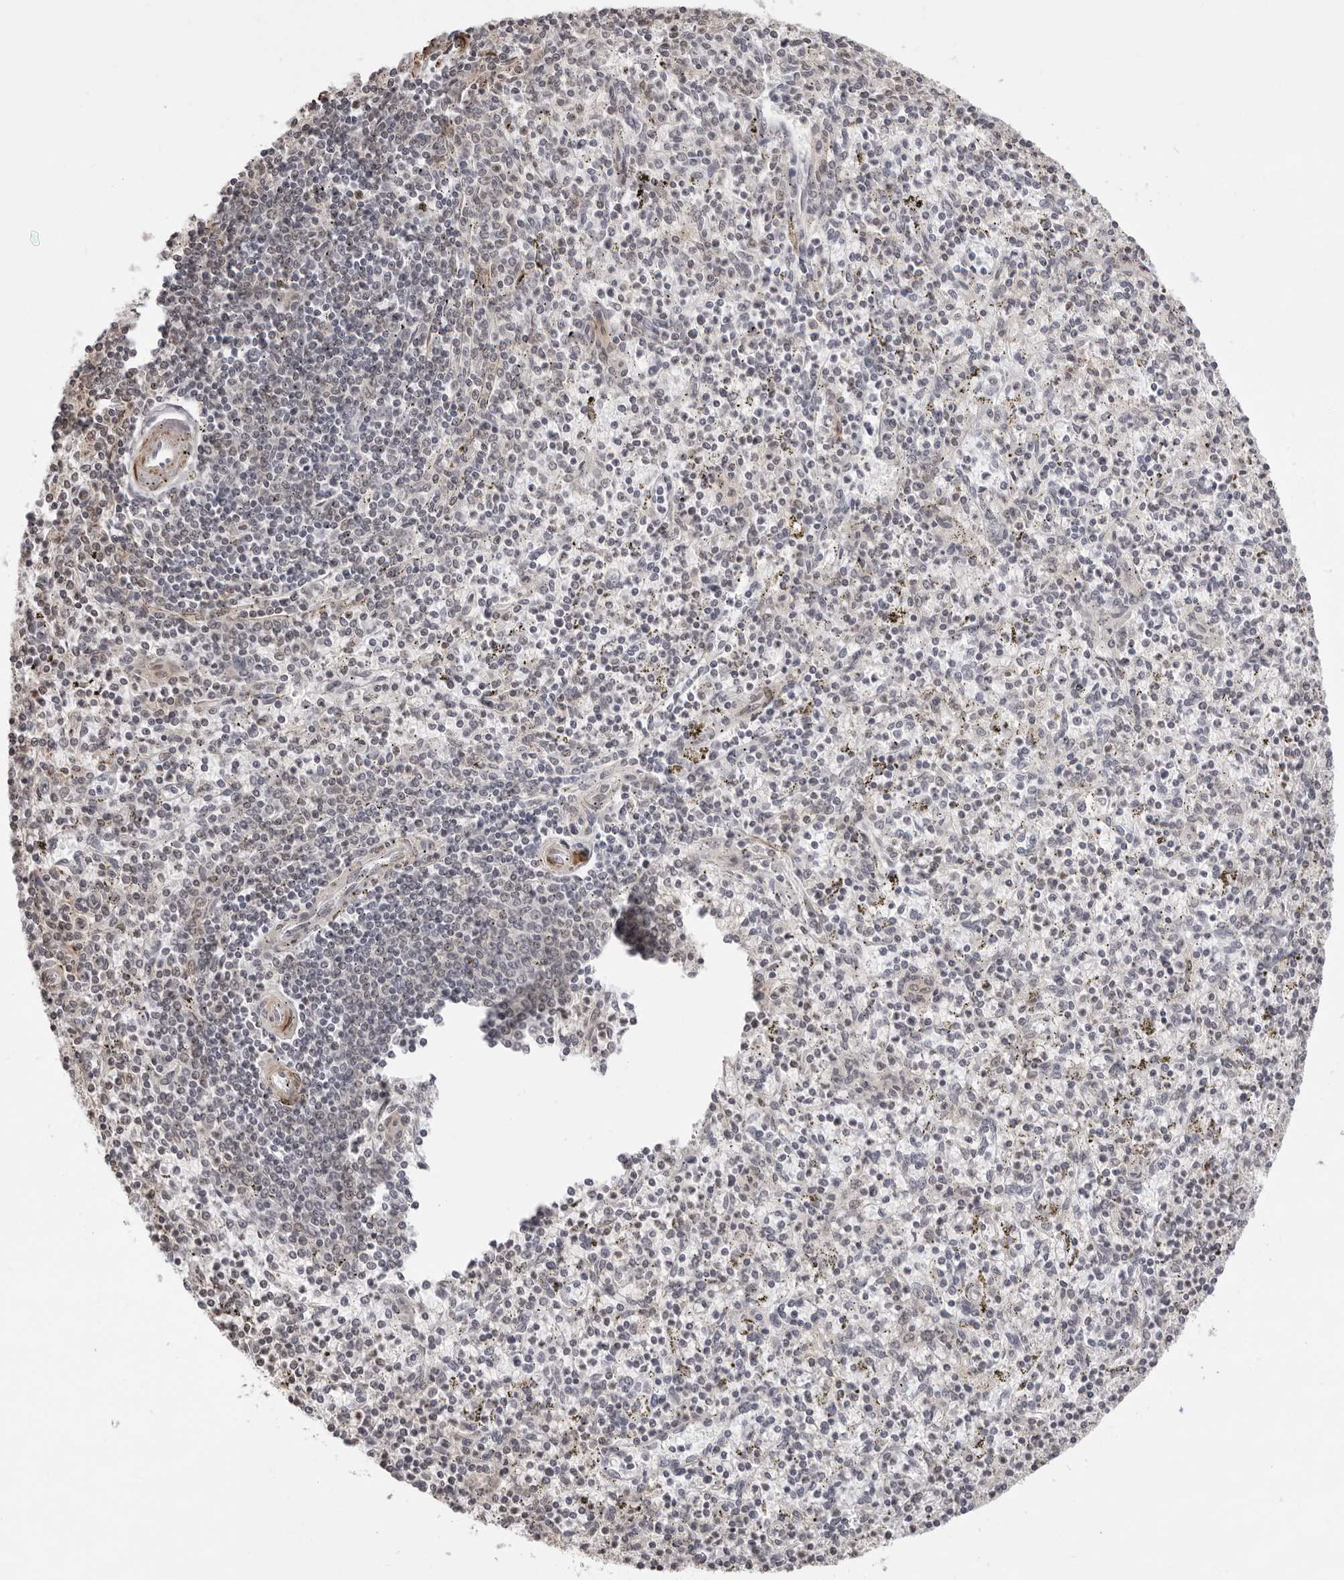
{"staining": {"intensity": "negative", "quantity": "none", "location": "none"}, "tissue": "spleen", "cell_type": "Cells in red pulp", "image_type": "normal", "snomed": [{"axis": "morphology", "description": "Normal tissue, NOS"}, {"axis": "topography", "description": "Spleen"}], "caption": "Immunohistochemistry (IHC) of normal spleen shows no positivity in cells in red pulp. (DAB (3,3'-diaminobenzidine) immunohistochemistry visualized using brightfield microscopy, high magnification).", "gene": "UNK", "patient": {"sex": "male", "age": 72}}